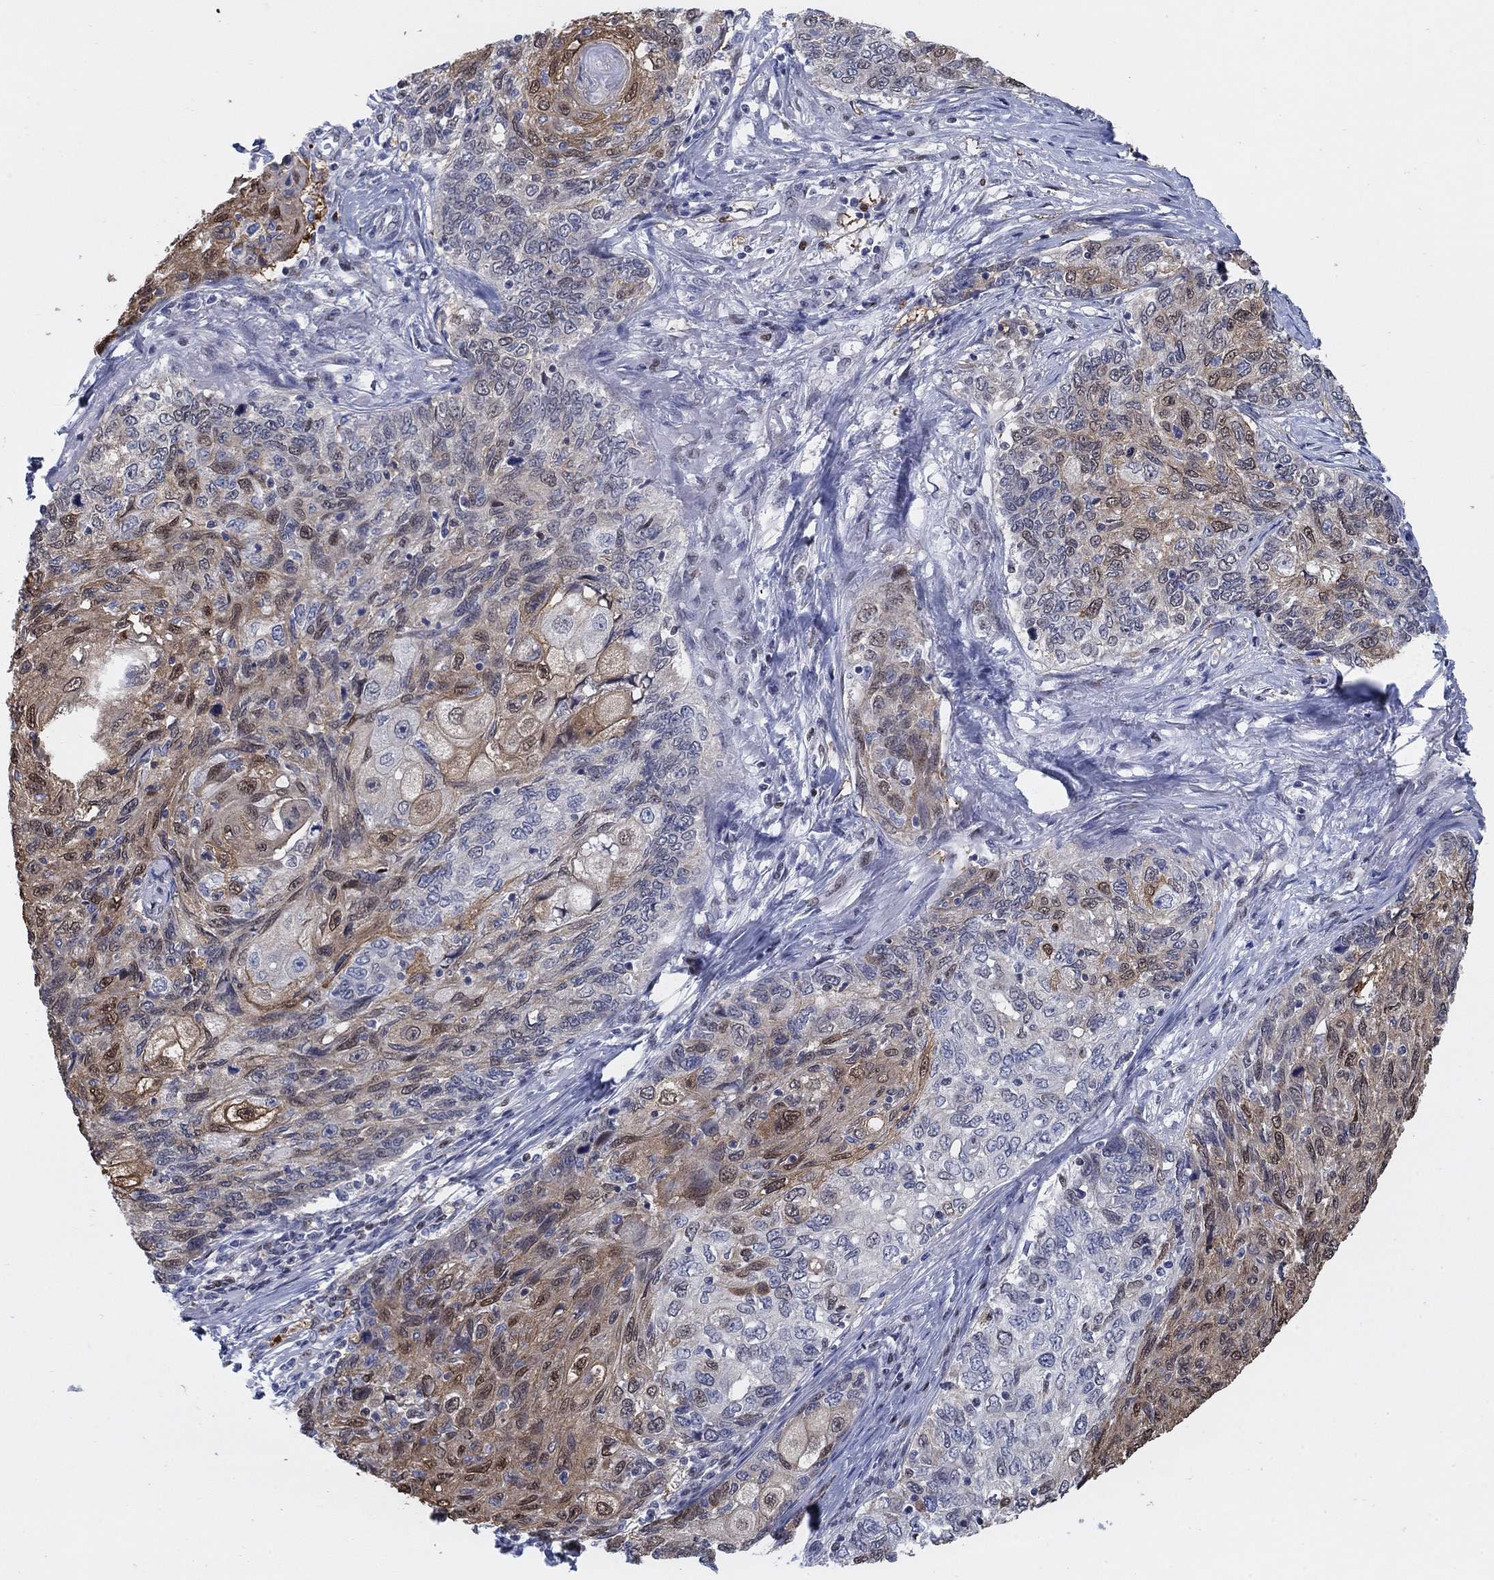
{"staining": {"intensity": "moderate", "quantity": "25%-75%", "location": "cytoplasmic/membranous,nuclear"}, "tissue": "skin cancer", "cell_type": "Tumor cells", "image_type": "cancer", "snomed": [{"axis": "morphology", "description": "Squamous cell carcinoma, NOS"}, {"axis": "topography", "description": "Skin"}], "caption": "This is a micrograph of IHC staining of skin cancer (squamous cell carcinoma), which shows moderate expression in the cytoplasmic/membranous and nuclear of tumor cells.", "gene": "MYO3A", "patient": {"sex": "male", "age": 92}}